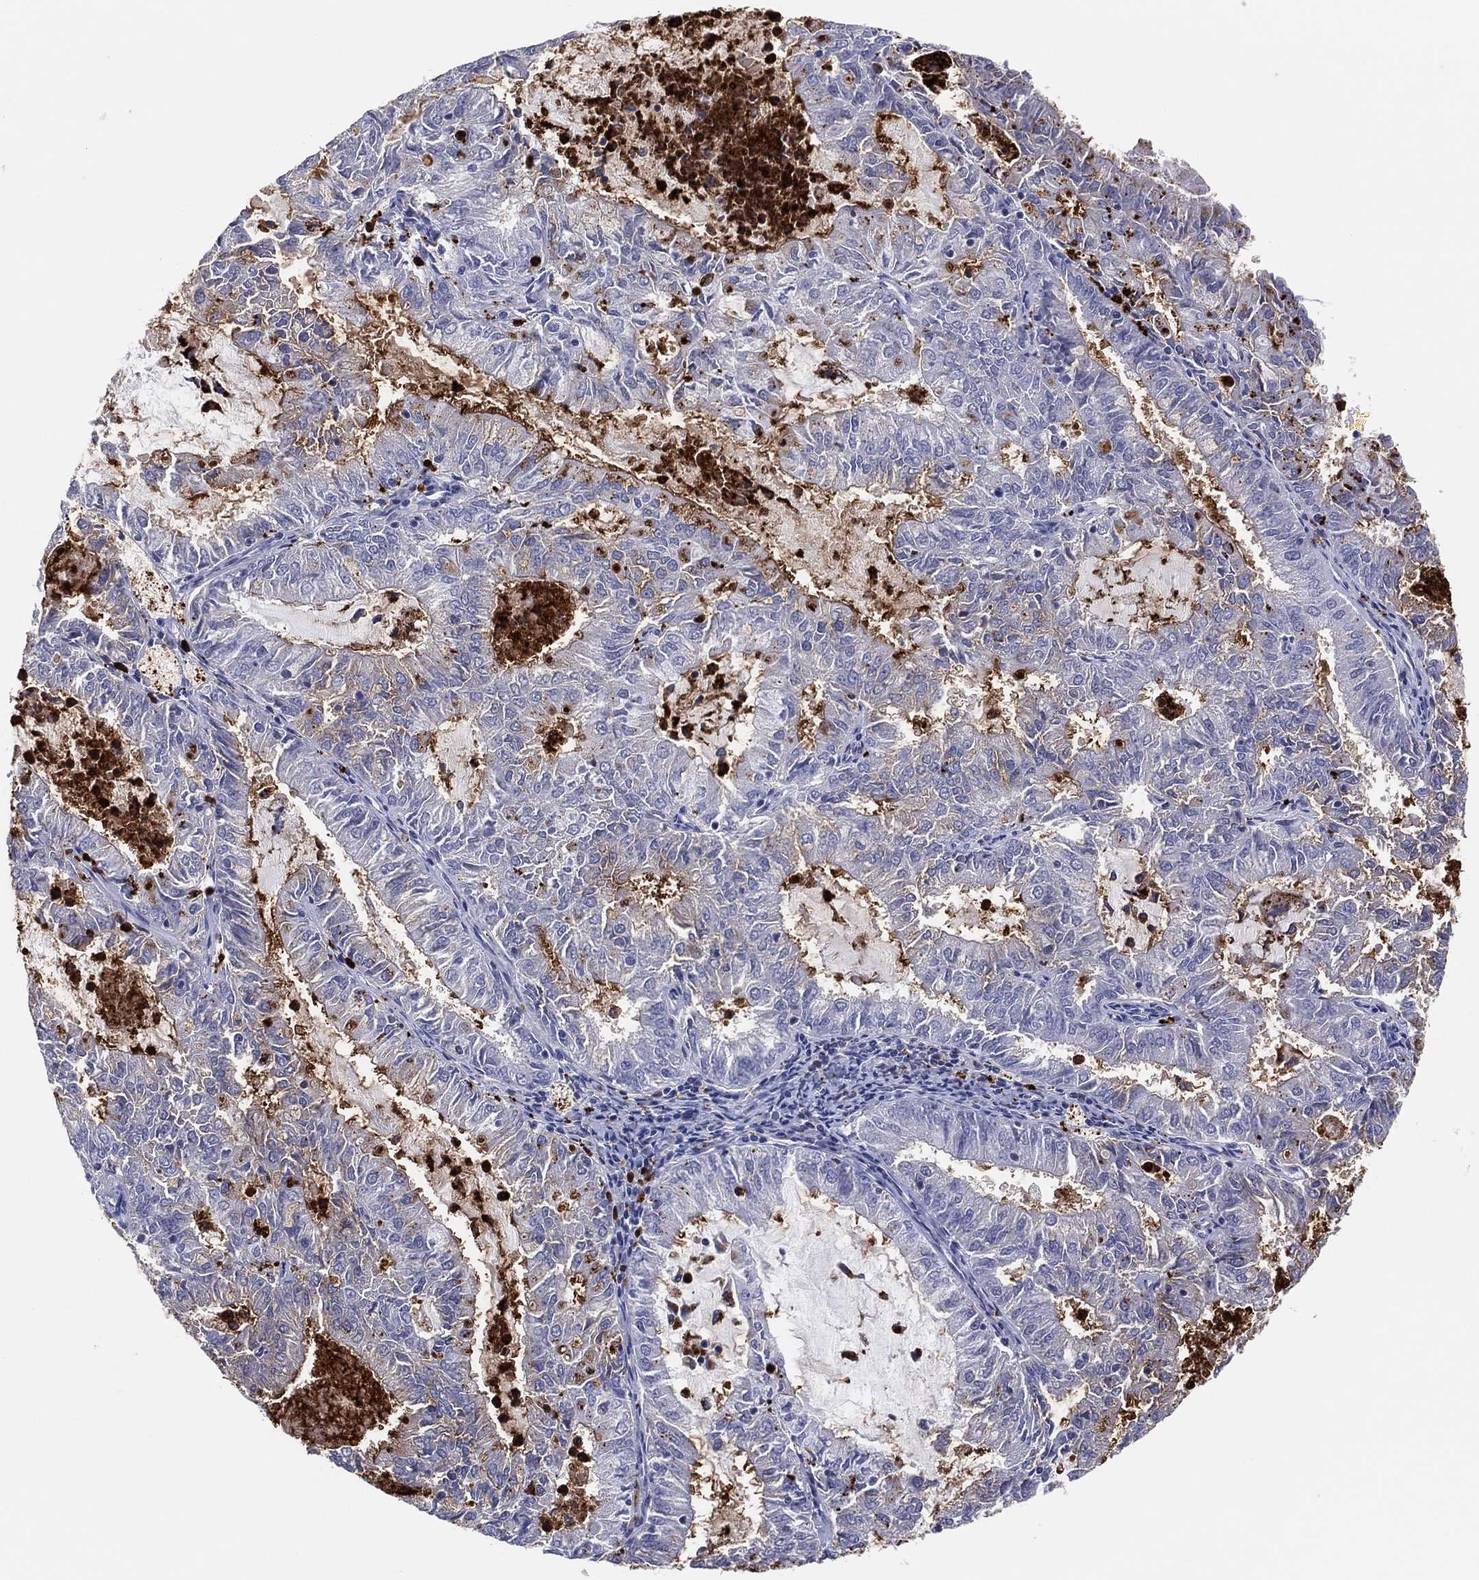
{"staining": {"intensity": "negative", "quantity": "none", "location": "none"}, "tissue": "endometrial cancer", "cell_type": "Tumor cells", "image_type": "cancer", "snomed": [{"axis": "morphology", "description": "Adenocarcinoma, NOS"}, {"axis": "topography", "description": "Endometrium"}], "caption": "Human endometrial cancer (adenocarcinoma) stained for a protein using immunohistochemistry reveals no expression in tumor cells.", "gene": "PLAC8", "patient": {"sex": "female", "age": 57}}